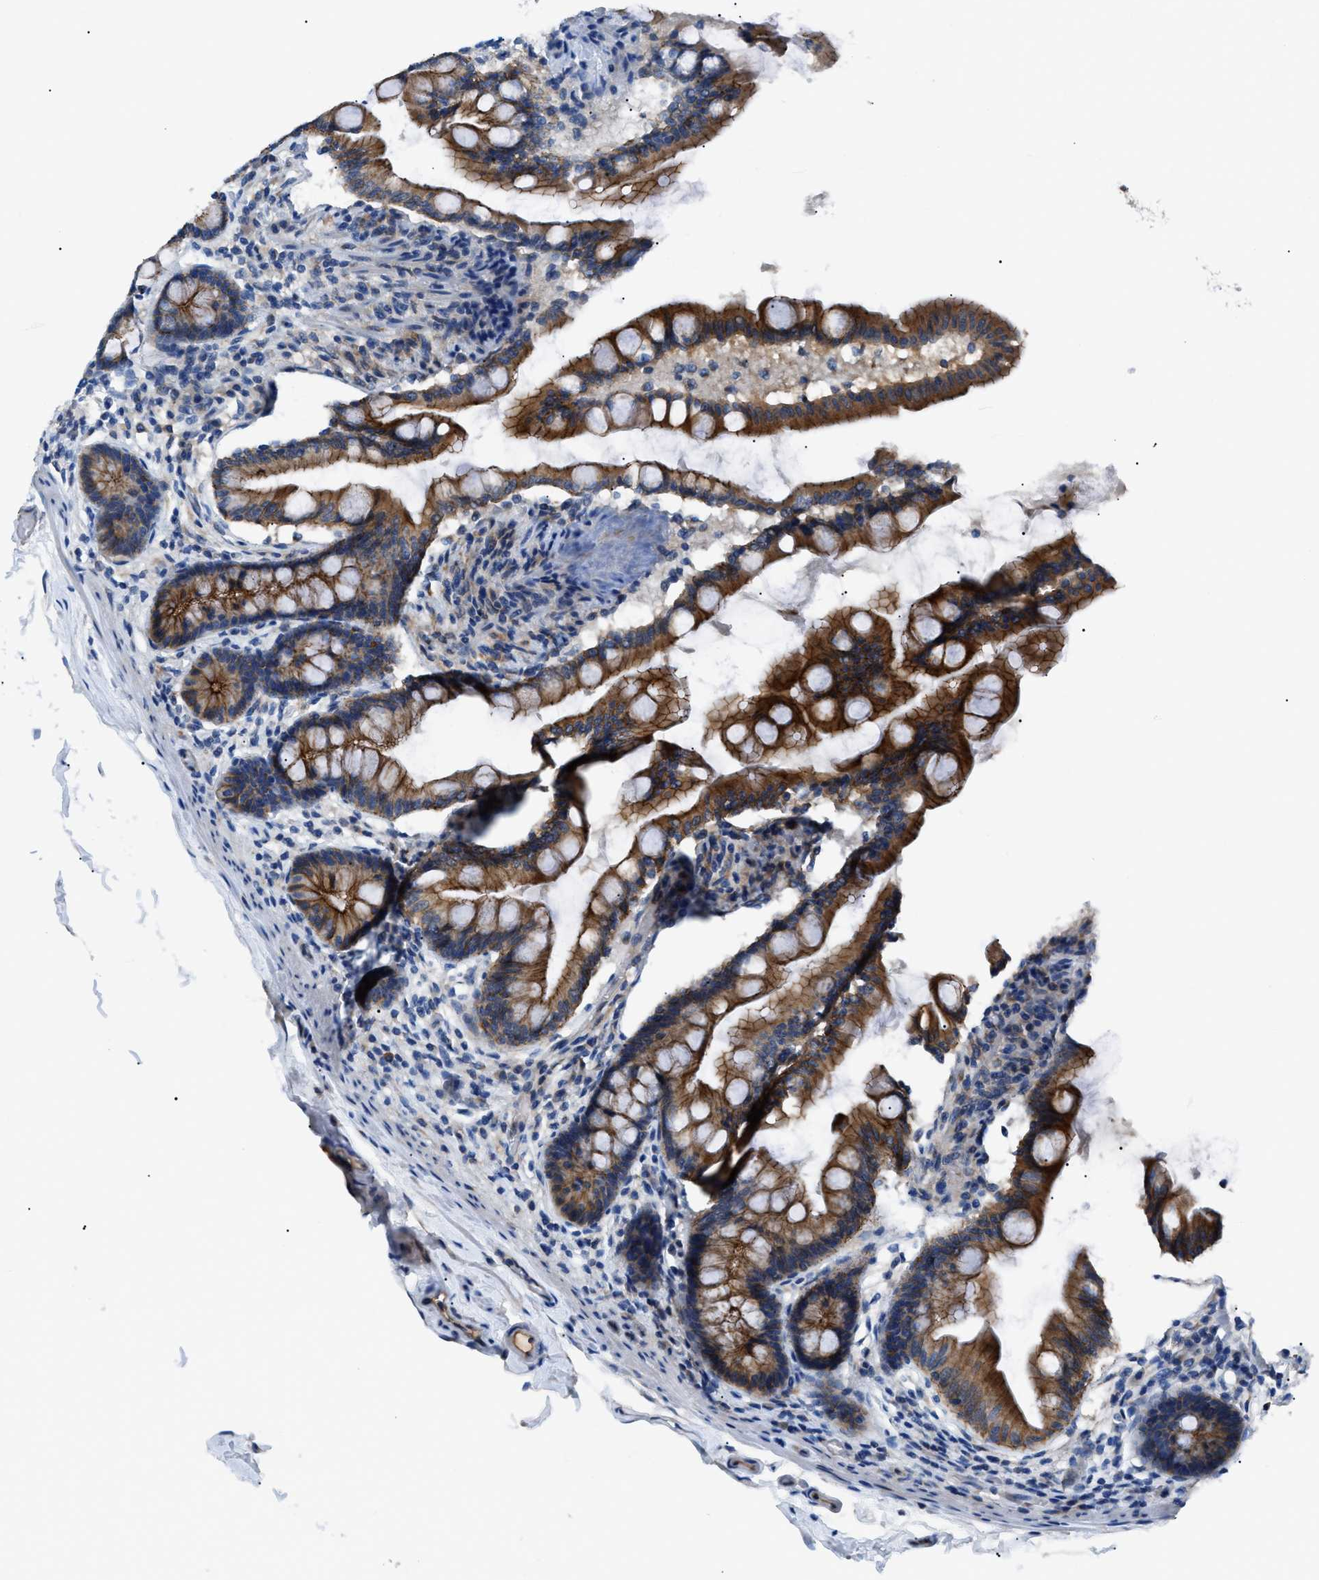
{"staining": {"intensity": "strong", "quantity": ">75%", "location": "cytoplasmic/membranous"}, "tissue": "small intestine", "cell_type": "Glandular cells", "image_type": "normal", "snomed": [{"axis": "morphology", "description": "Normal tissue, NOS"}, {"axis": "topography", "description": "Small intestine"}], "caption": "Immunohistochemistry (DAB) staining of unremarkable human small intestine shows strong cytoplasmic/membranous protein staining in approximately >75% of glandular cells.", "gene": "ZDHHC24", "patient": {"sex": "female", "age": 56}}